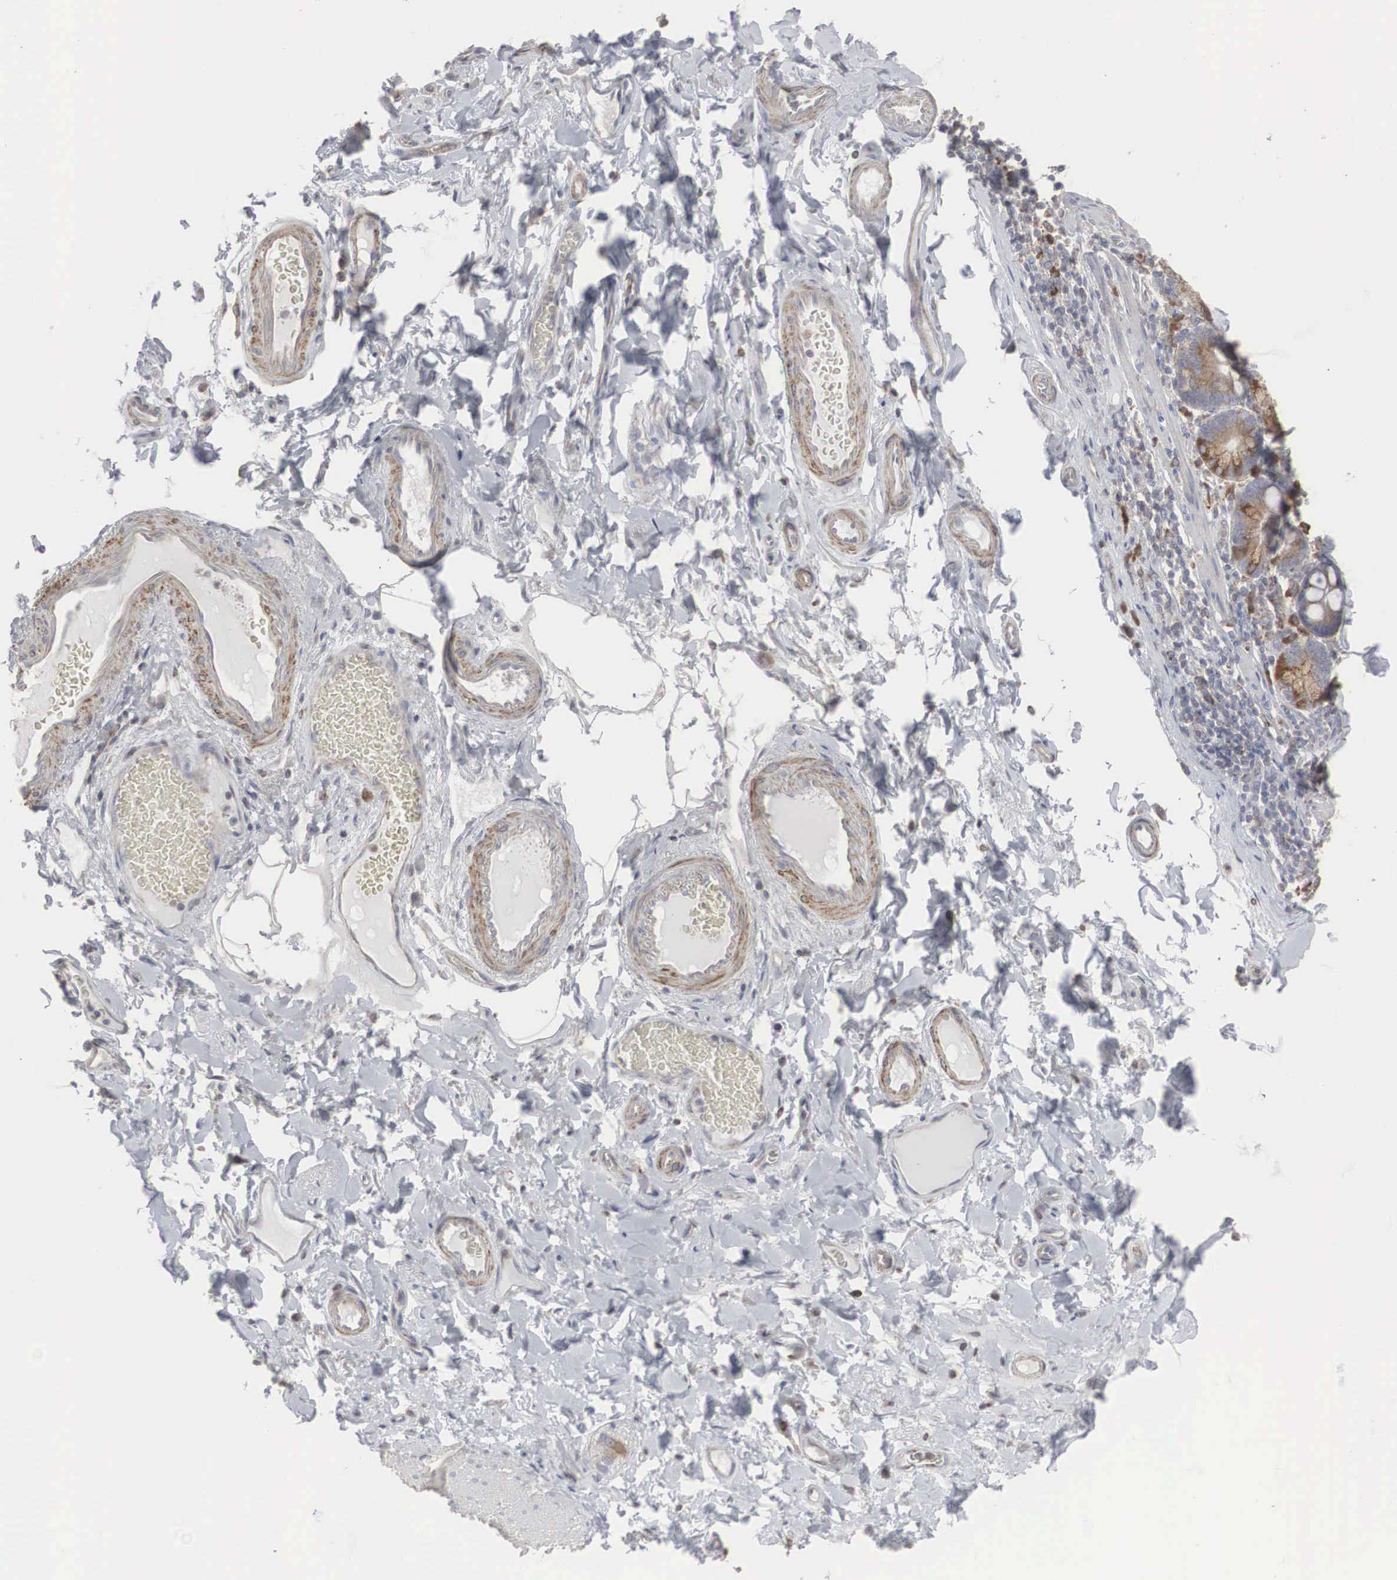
{"staining": {"intensity": "negative", "quantity": "none", "location": "none"}, "tissue": "adipose tissue", "cell_type": "Adipocytes", "image_type": "normal", "snomed": [{"axis": "morphology", "description": "Normal tissue, NOS"}, {"axis": "topography", "description": "Duodenum"}], "caption": "DAB immunohistochemical staining of unremarkable adipose tissue displays no significant staining in adipocytes.", "gene": "CTAGE15", "patient": {"sex": "male", "age": 63}}